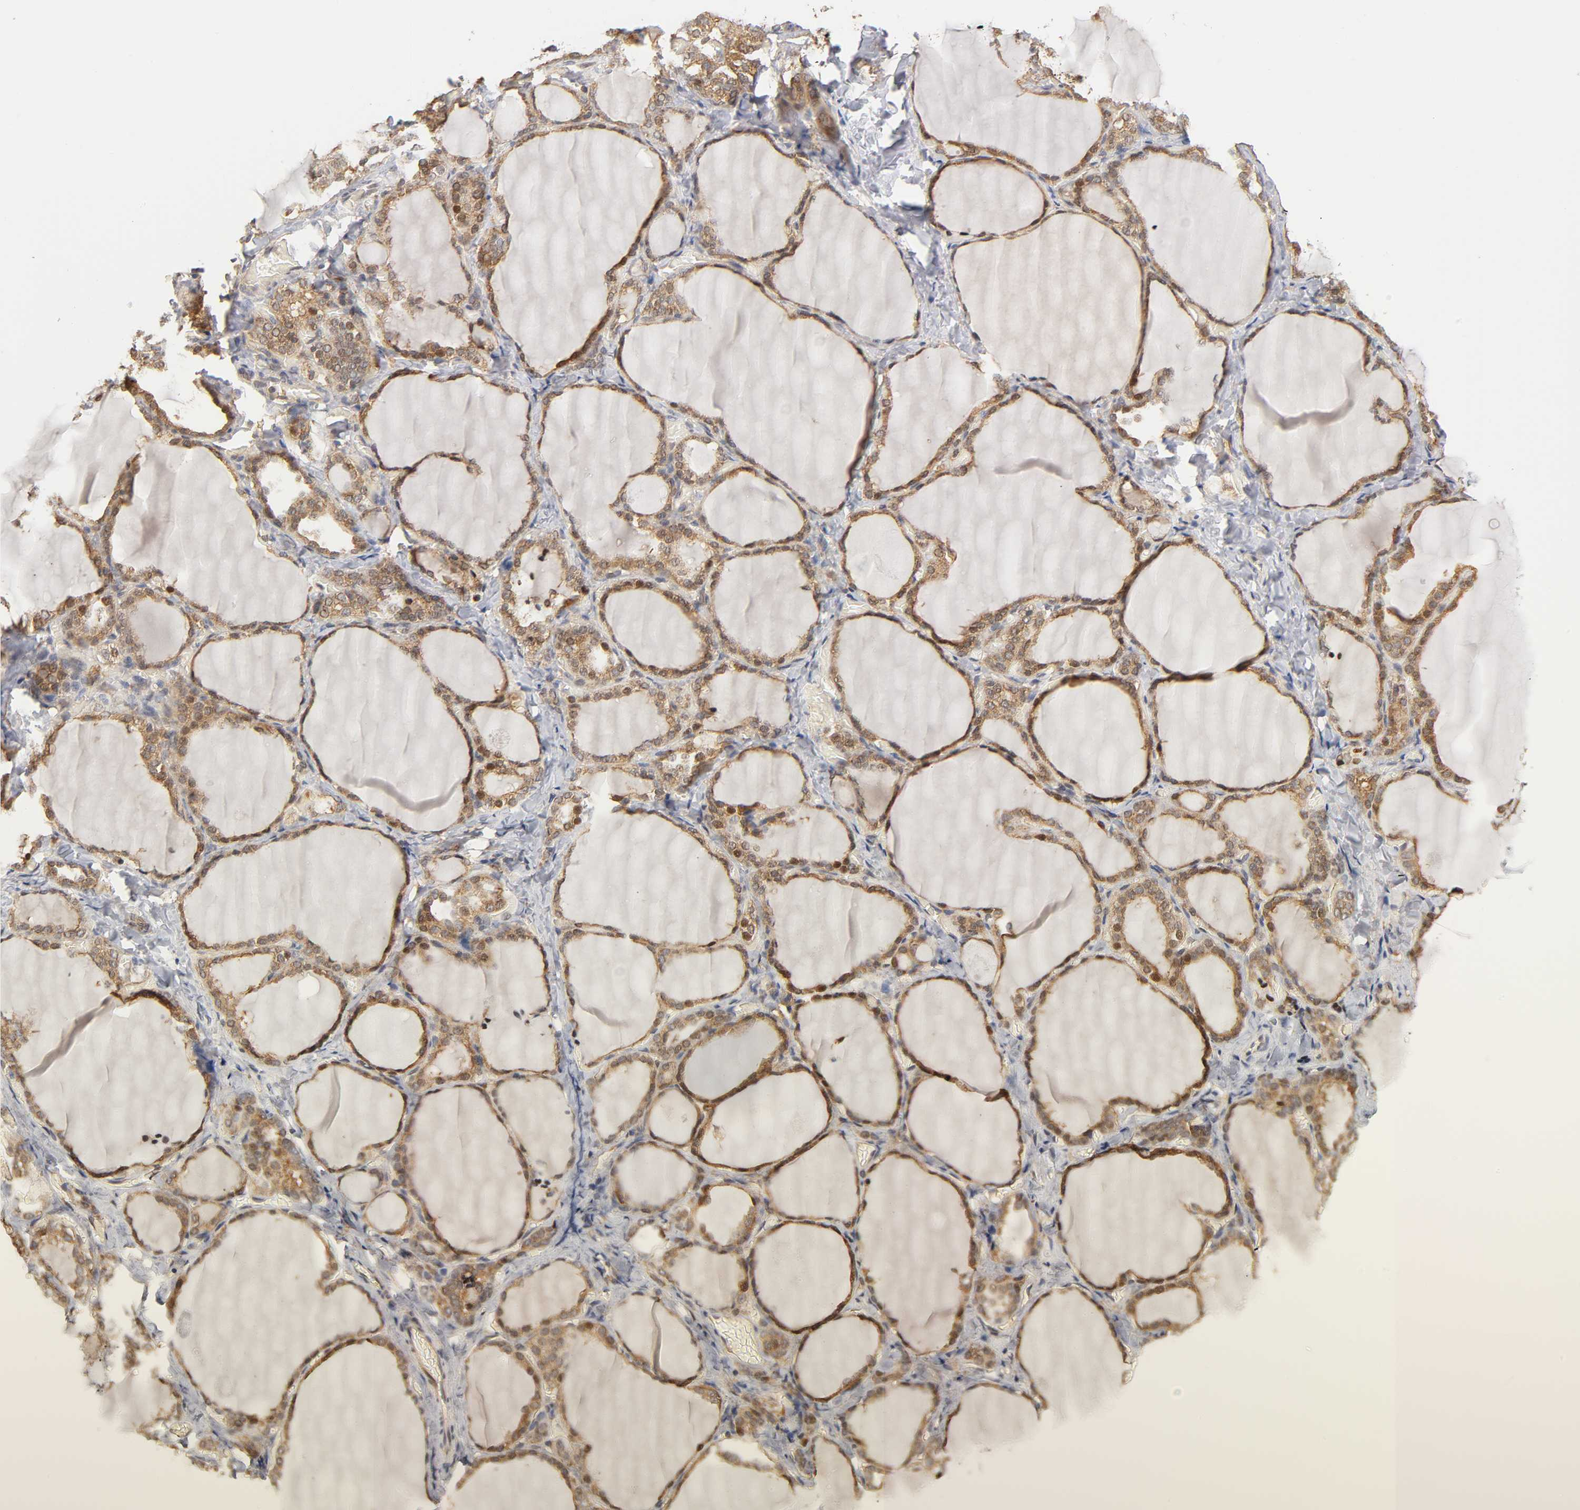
{"staining": {"intensity": "moderate", "quantity": ">75%", "location": "cytoplasmic/membranous,nuclear"}, "tissue": "thyroid gland", "cell_type": "Glandular cells", "image_type": "normal", "snomed": [{"axis": "morphology", "description": "Normal tissue, NOS"}, {"axis": "morphology", "description": "Papillary adenocarcinoma, NOS"}, {"axis": "topography", "description": "Thyroid gland"}], "caption": "High-magnification brightfield microscopy of unremarkable thyroid gland stained with DAB (3,3'-diaminobenzidine) (brown) and counterstained with hematoxylin (blue). glandular cells exhibit moderate cytoplasmic/membranous,nuclear staining is present in approximately>75% of cells.", "gene": "PAFAH1B1", "patient": {"sex": "female", "age": 30}}